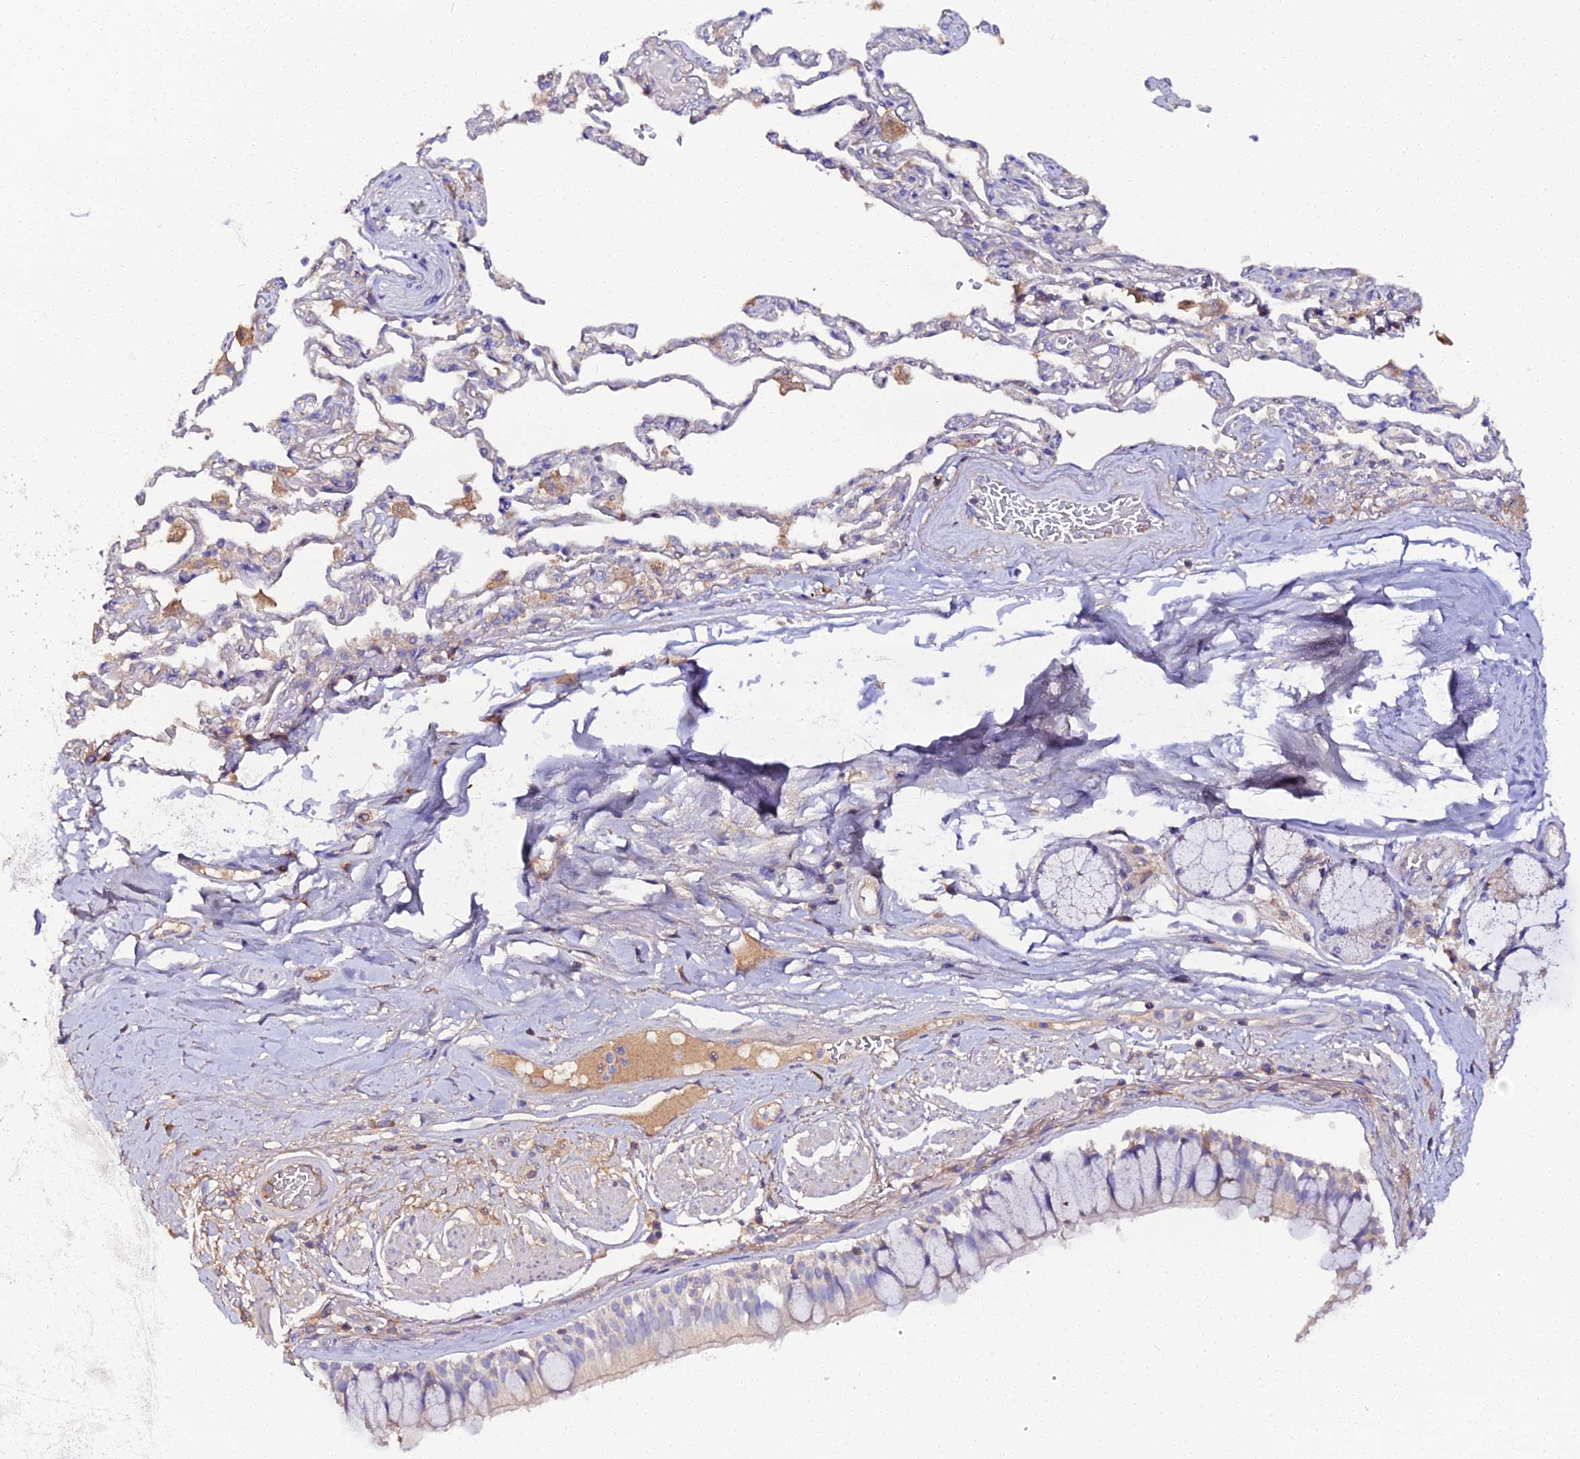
{"staining": {"intensity": "negative", "quantity": "none", "location": "none"}, "tissue": "bronchus", "cell_type": "Respiratory epithelial cells", "image_type": "normal", "snomed": [{"axis": "morphology", "description": "Normal tissue, NOS"}, {"axis": "topography", "description": "Bronchus"}], "caption": "Respiratory epithelial cells show no significant protein positivity in unremarkable bronchus. The staining was performed using DAB to visualize the protein expression in brown, while the nuclei were stained in blue with hematoxylin (Magnification: 20x).", "gene": "SCX", "patient": {"sex": "male", "age": 65}}